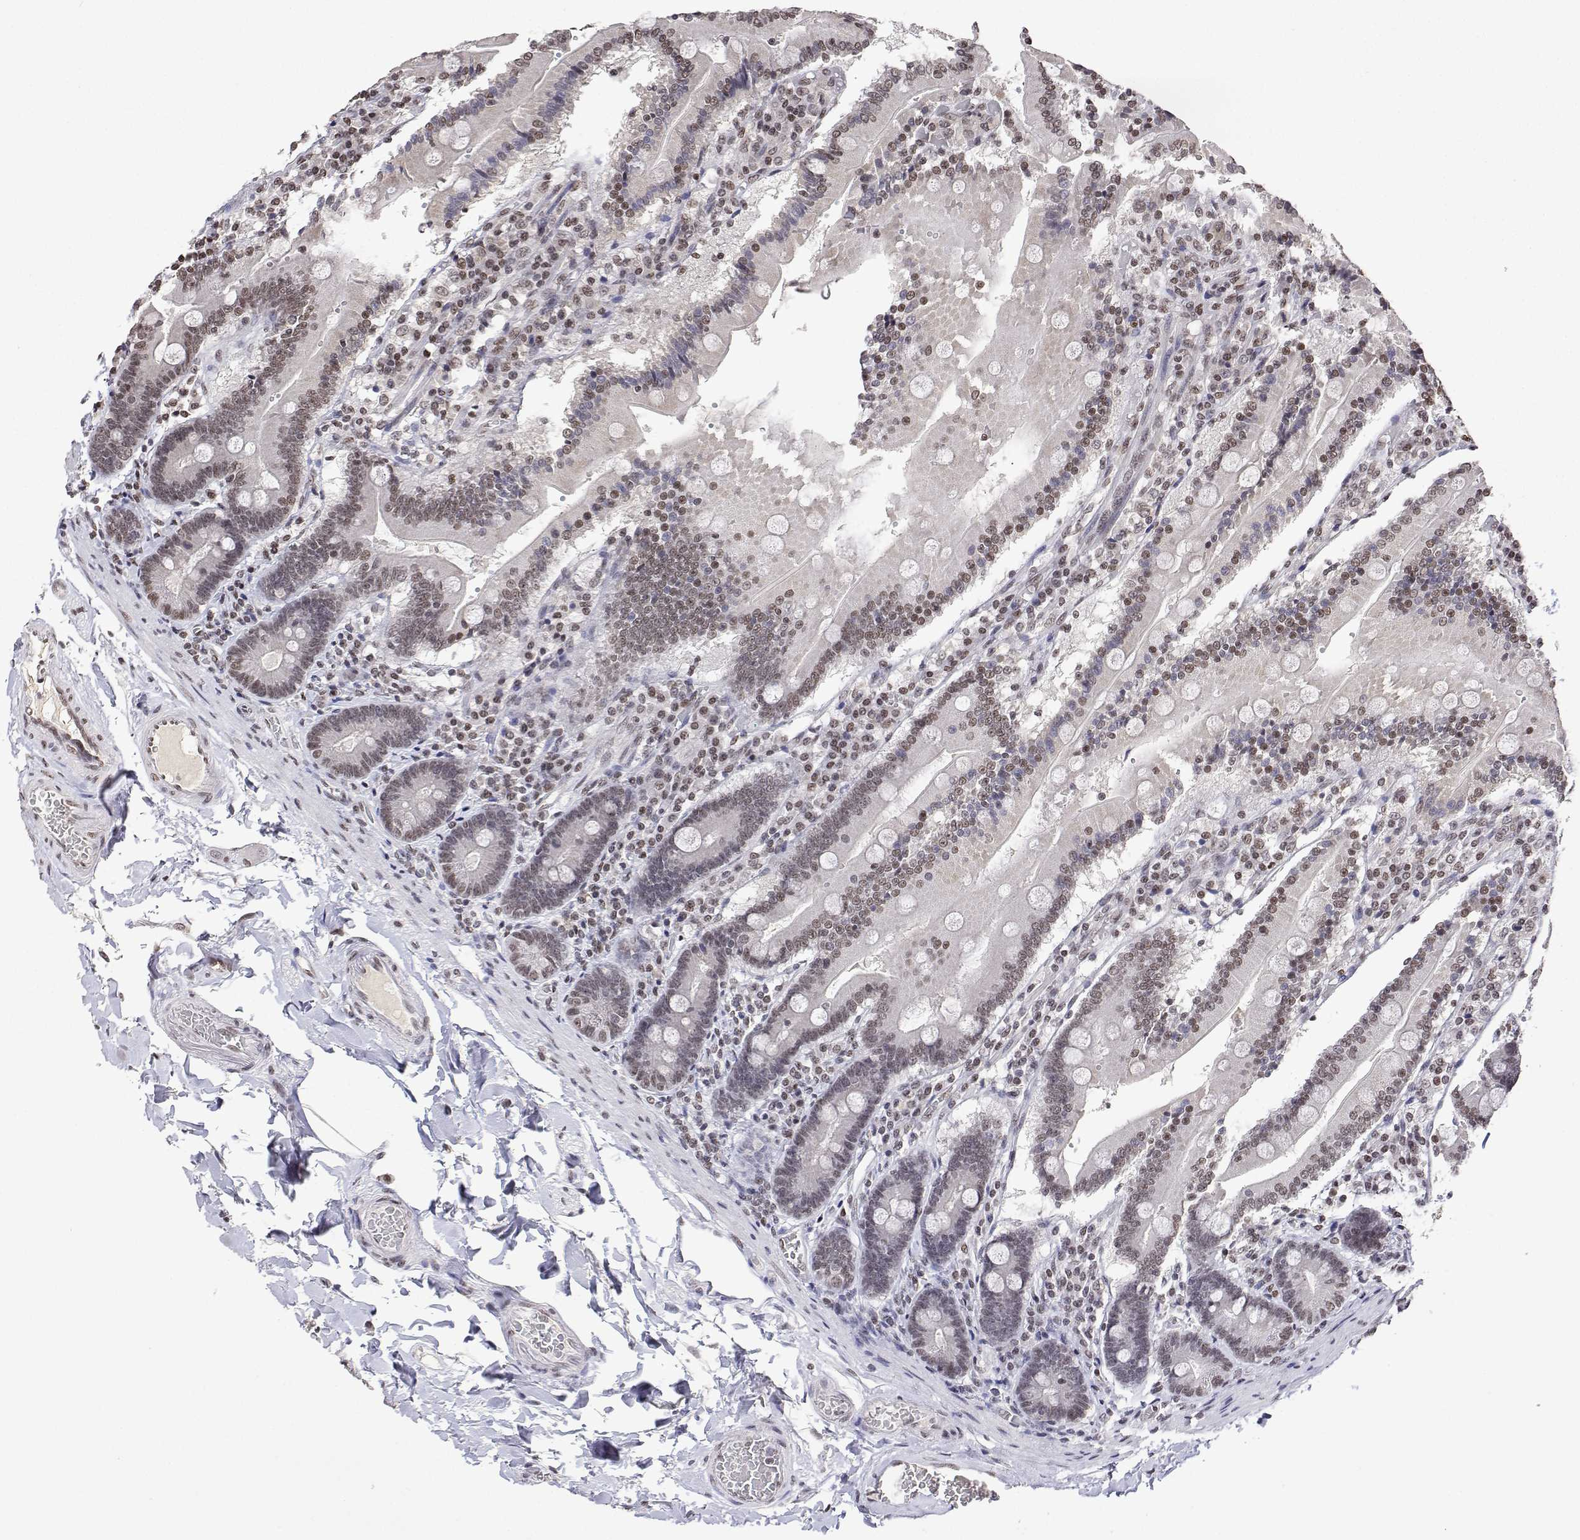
{"staining": {"intensity": "weak", "quantity": ">75%", "location": "nuclear"}, "tissue": "duodenum", "cell_type": "Glandular cells", "image_type": "normal", "snomed": [{"axis": "morphology", "description": "Normal tissue, NOS"}, {"axis": "topography", "description": "Duodenum"}], "caption": "High-magnification brightfield microscopy of unremarkable duodenum stained with DAB (brown) and counterstained with hematoxylin (blue). glandular cells exhibit weak nuclear positivity is present in approximately>75% of cells.", "gene": "XPC", "patient": {"sex": "female", "age": 62}}